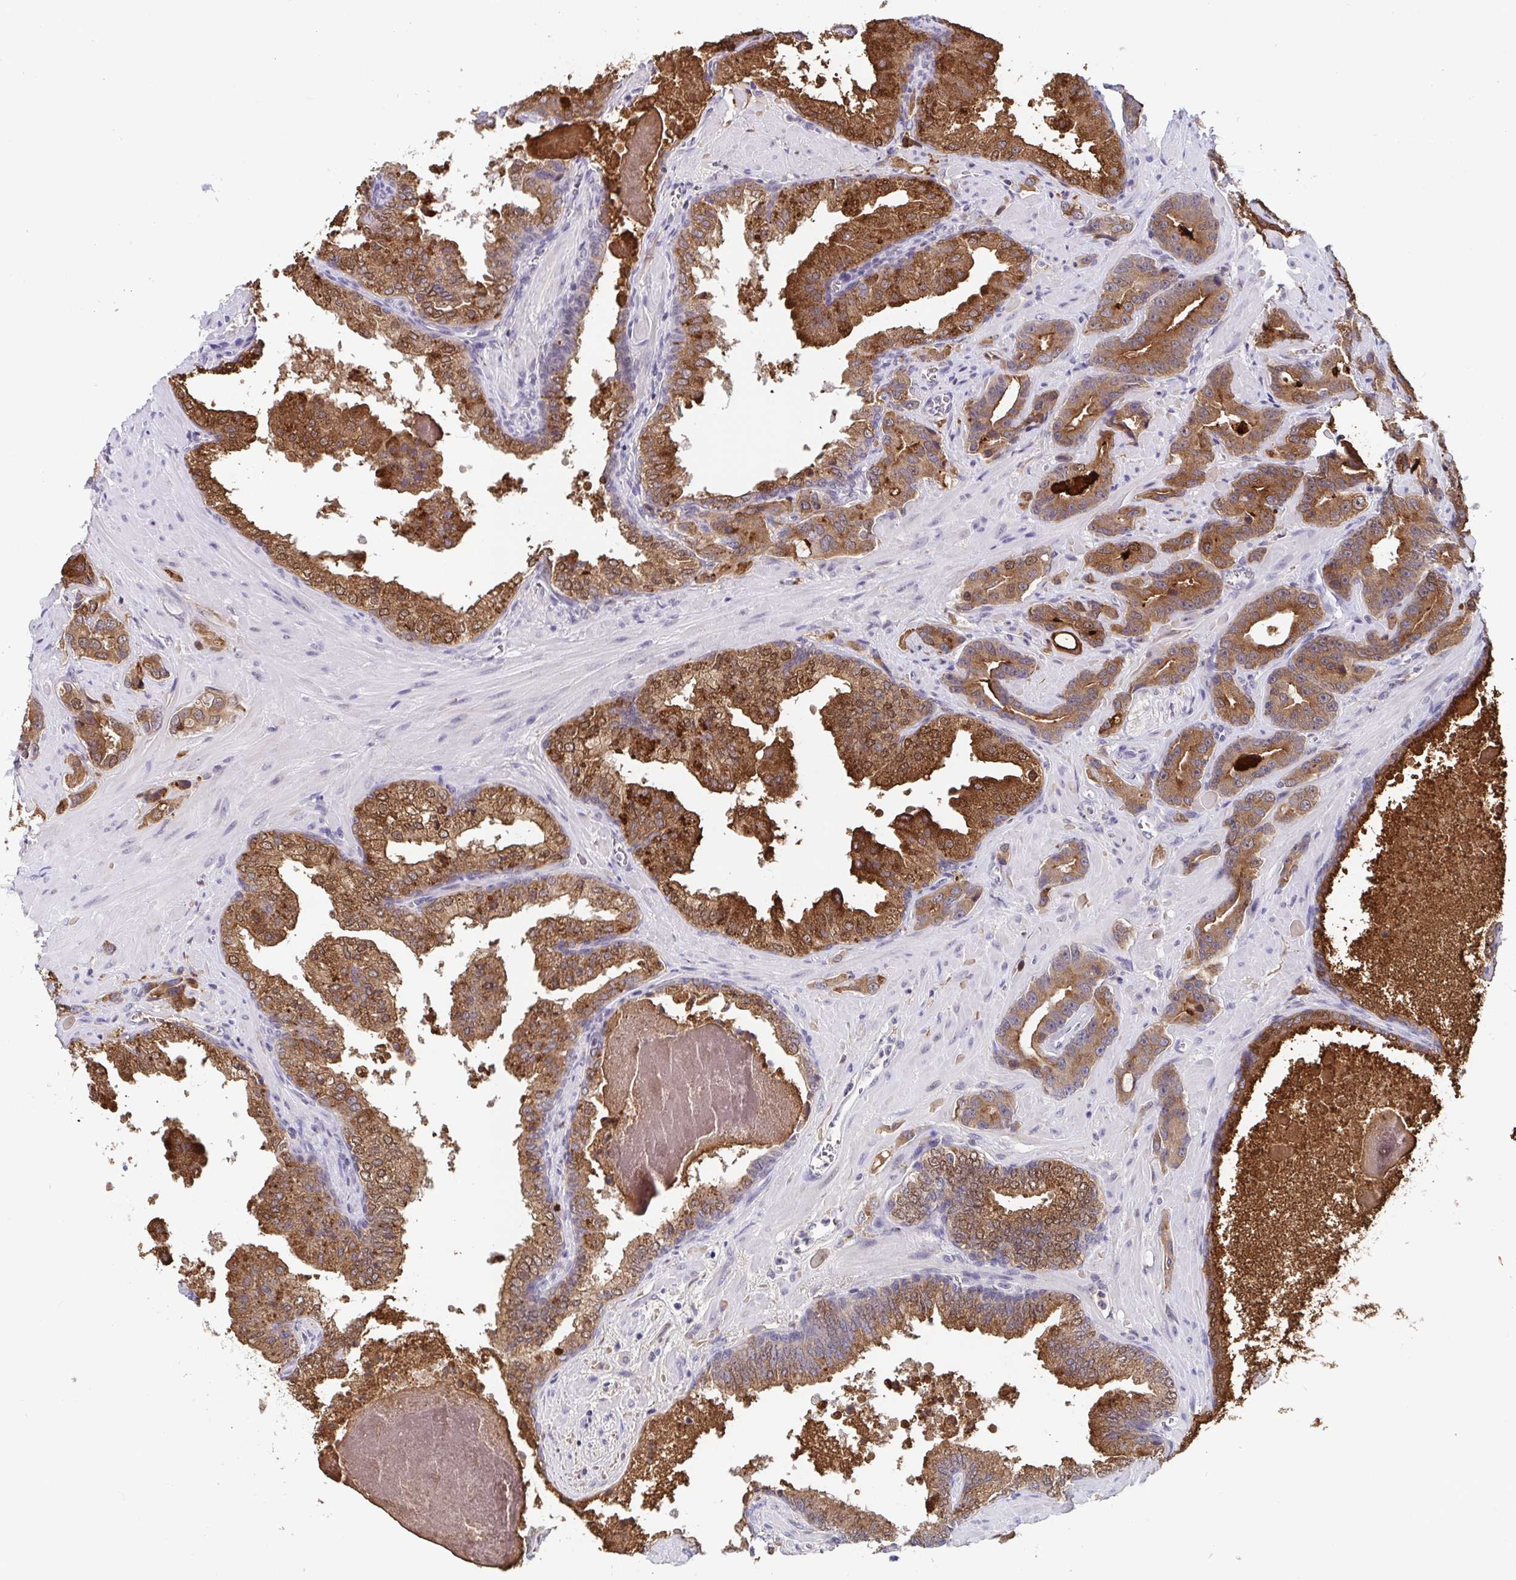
{"staining": {"intensity": "strong", "quantity": ">75%", "location": "cytoplasmic/membranous"}, "tissue": "prostate cancer", "cell_type": "Tumor cells", "image_type": "cancer", "snomed": [{"axis": "morphology", "description": "Adenocarcinoma, High grade"}, {"axis": "topography", "description": "Prostate"}], "caption": "The immunohistochemical stain shows strong cytoplasmic/membranous expression in tumor cells of high-grade adenocarcinoma (prostate) tissue. (brown staining indicates protein expression, while blue staining denotes nuclei).", "gene": "WDR72", "patient": {"sex": "male", "age": 65}}